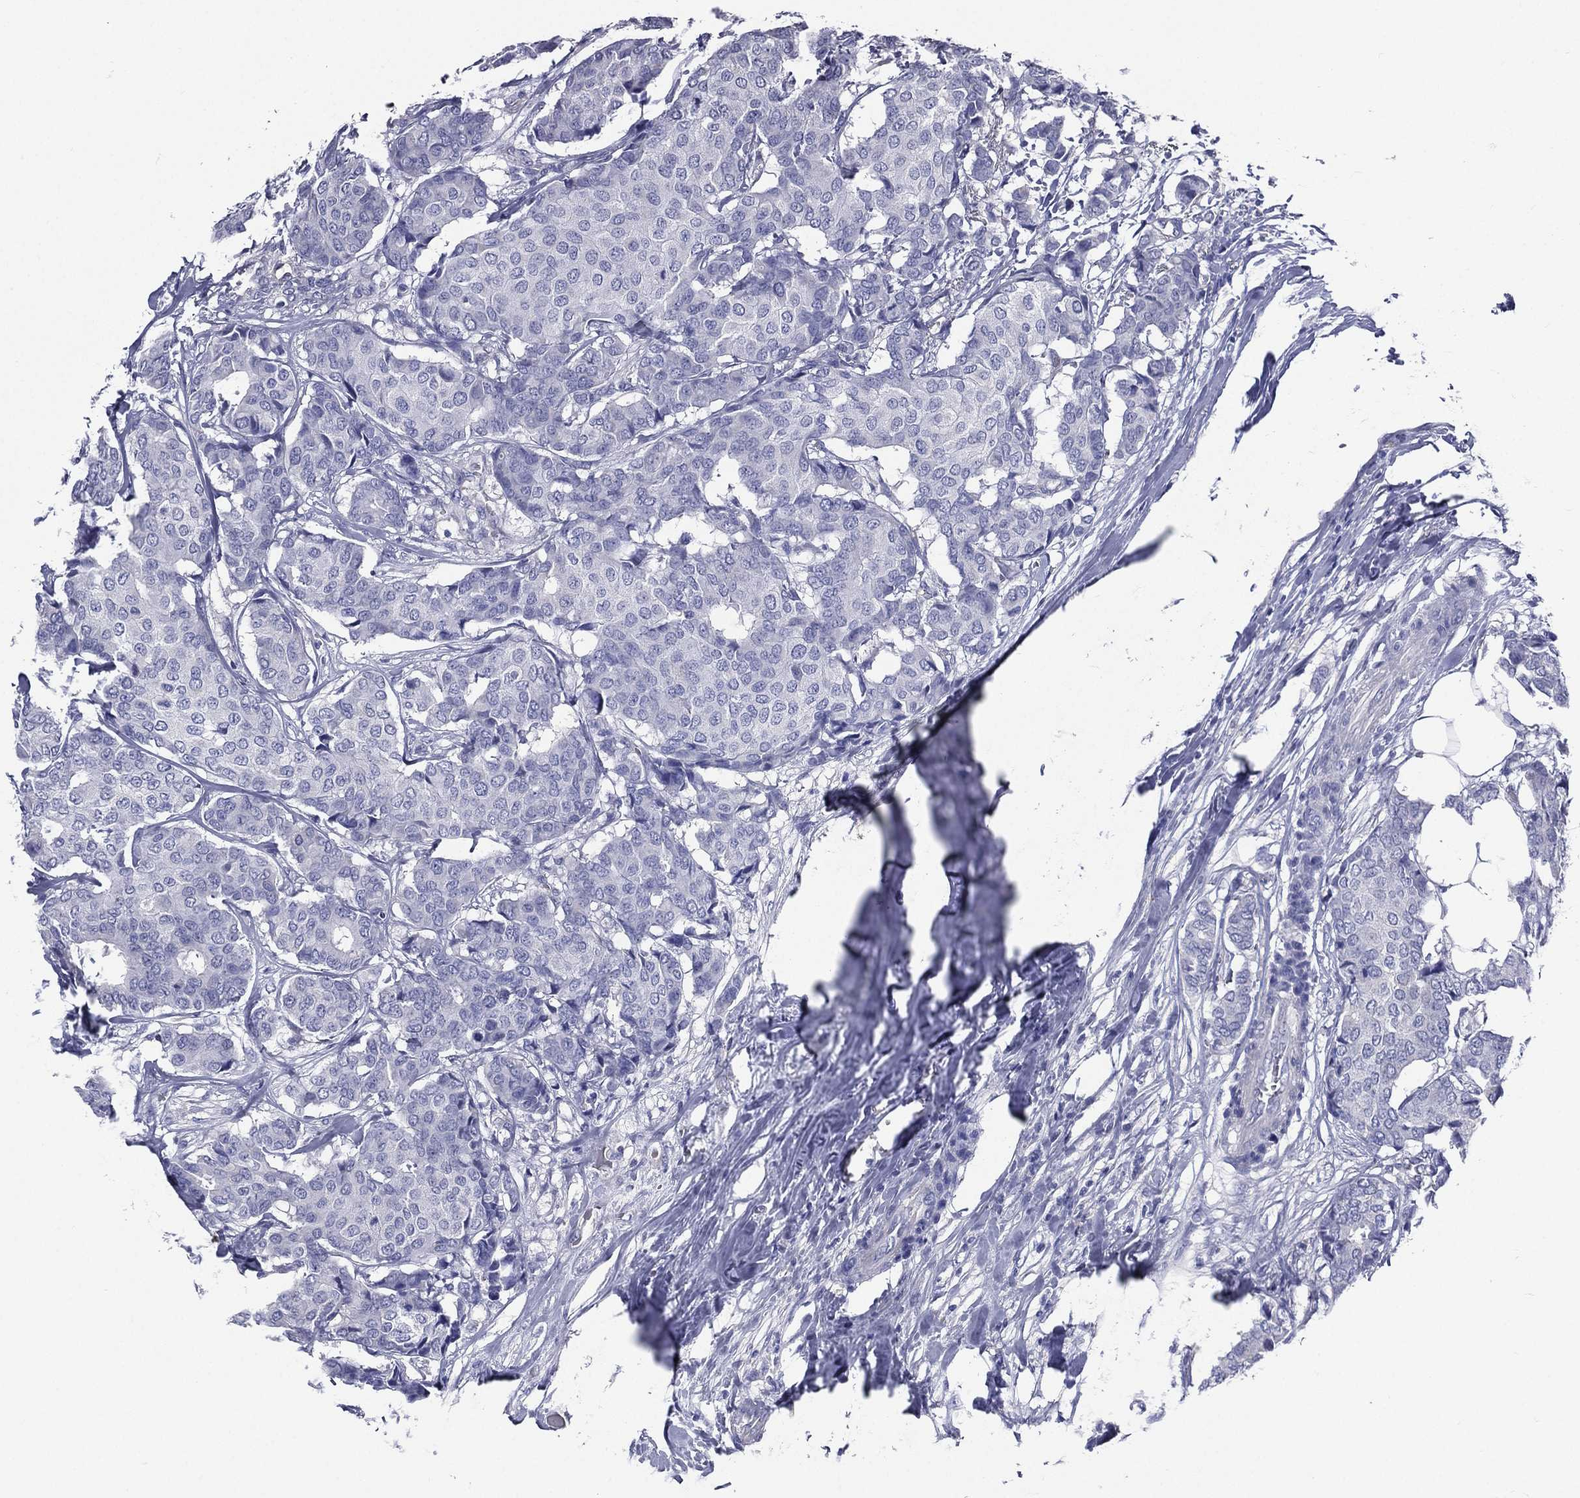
{"staining": {"intensity": "negative", "quantity": "none", "location": "none"}, "tissue": "breast cancer", "cell_type": "Tumor cells", "image_type": "cancer", "snomed": [{"axis": "morphology", "description": "Duct carcinoma"}, {"axis": "topography", "description": "Breast"}], "caption": "Human breast cancer stained for a protein using immunohistochemistry (IHC) displays no positivity in tumor cells.", "gene": "DPYS", "patient": {"sex": "female", "age": 75}}